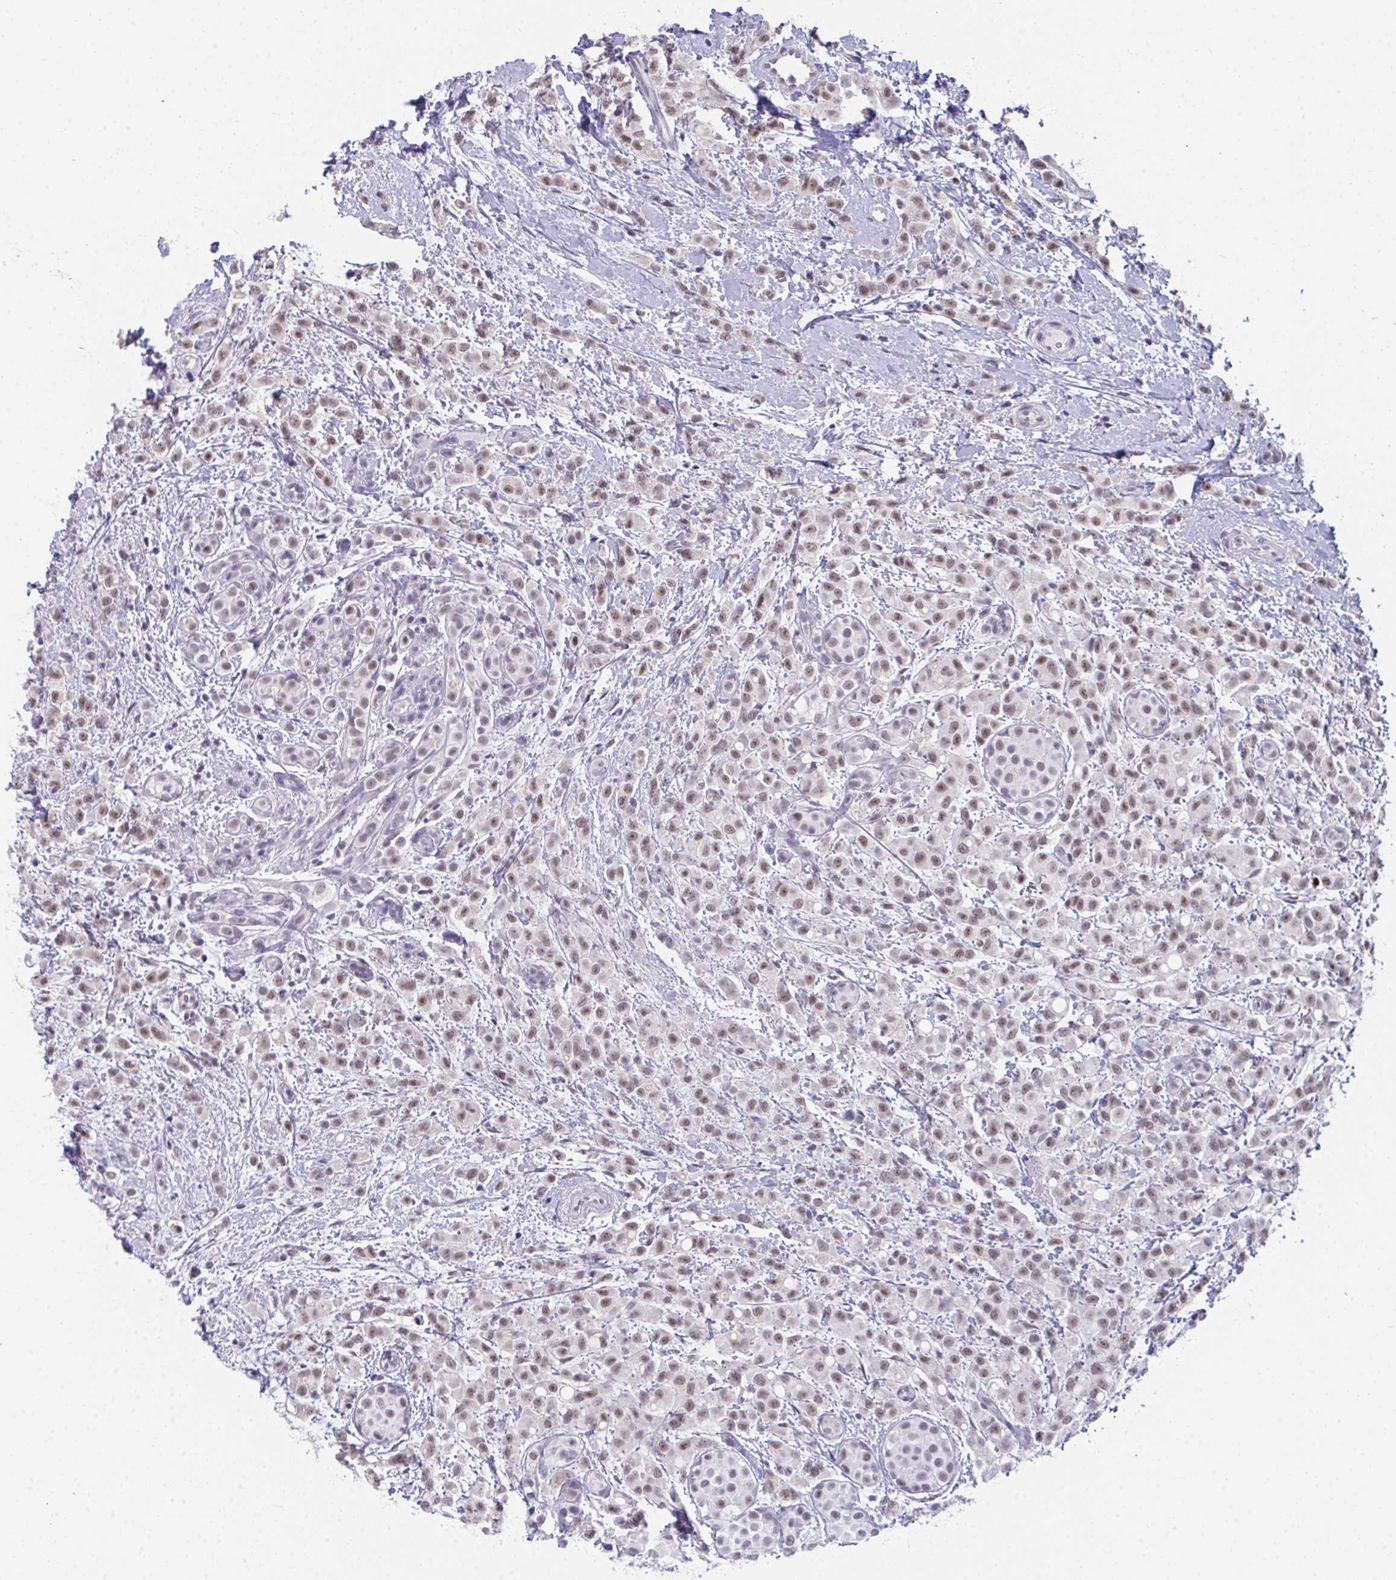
{"staining": {"intensity": "moderate", "quantity": ">75%", "location": "nuclear"}, "tissue": "breast cancer", "cell_type": "Tumor cells", "image_type": "cancer", "snomed": [{"axis": "morphology", "description": "Lobular carcinoma"}, {"axis": "topography", "description": "Breast"}], "caption": "Breast cancer tissue displays moderate nuclear positivity in approximately >75% of tumor cells, visualized by immunohistochemistry.", "gene": "CDK13", "patient": {"sex": "female", "age": 68}}